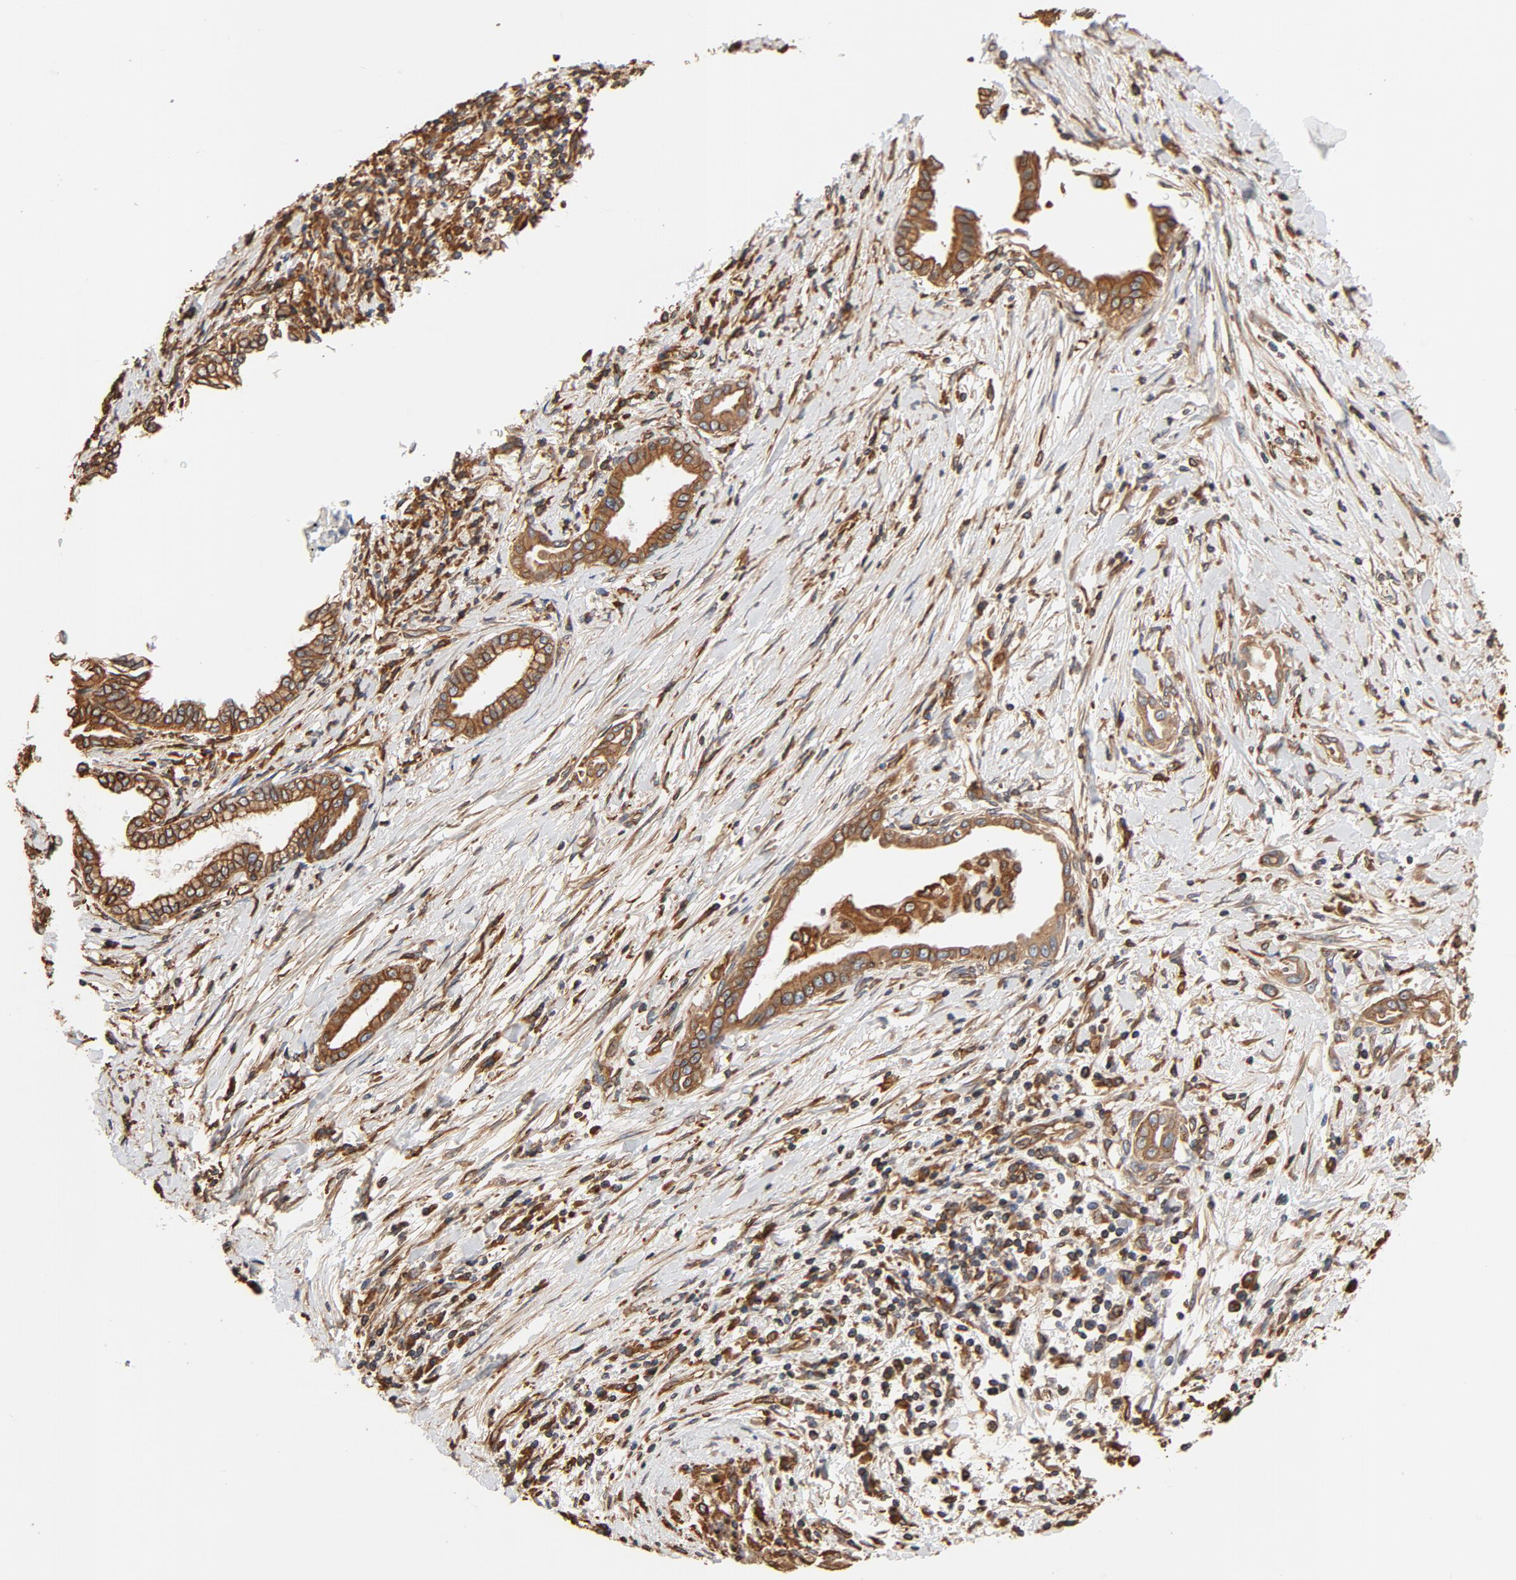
{"staining": {"intensity": "strong", "quantity": ">75%", "location": "cytoplasmic/membranous"}, "tissue": "pancreatic cancer", "cell_type": "Tumor cells", "image_type": "cancer", "snomed": [{"axis": "morphology", "description": "Adenocarcinoma, NOS"}, {"axis": "topography", "description": "Pancreas"}], "caption": "Tumor cells demonstrate high levels of strong cytoplasmic/membranous positivity in approximately >75% of cells in human adenocarcinoma (pancreatic).", "gene": "BCAP31", "patient": {"sex": "female", "age": 64}}